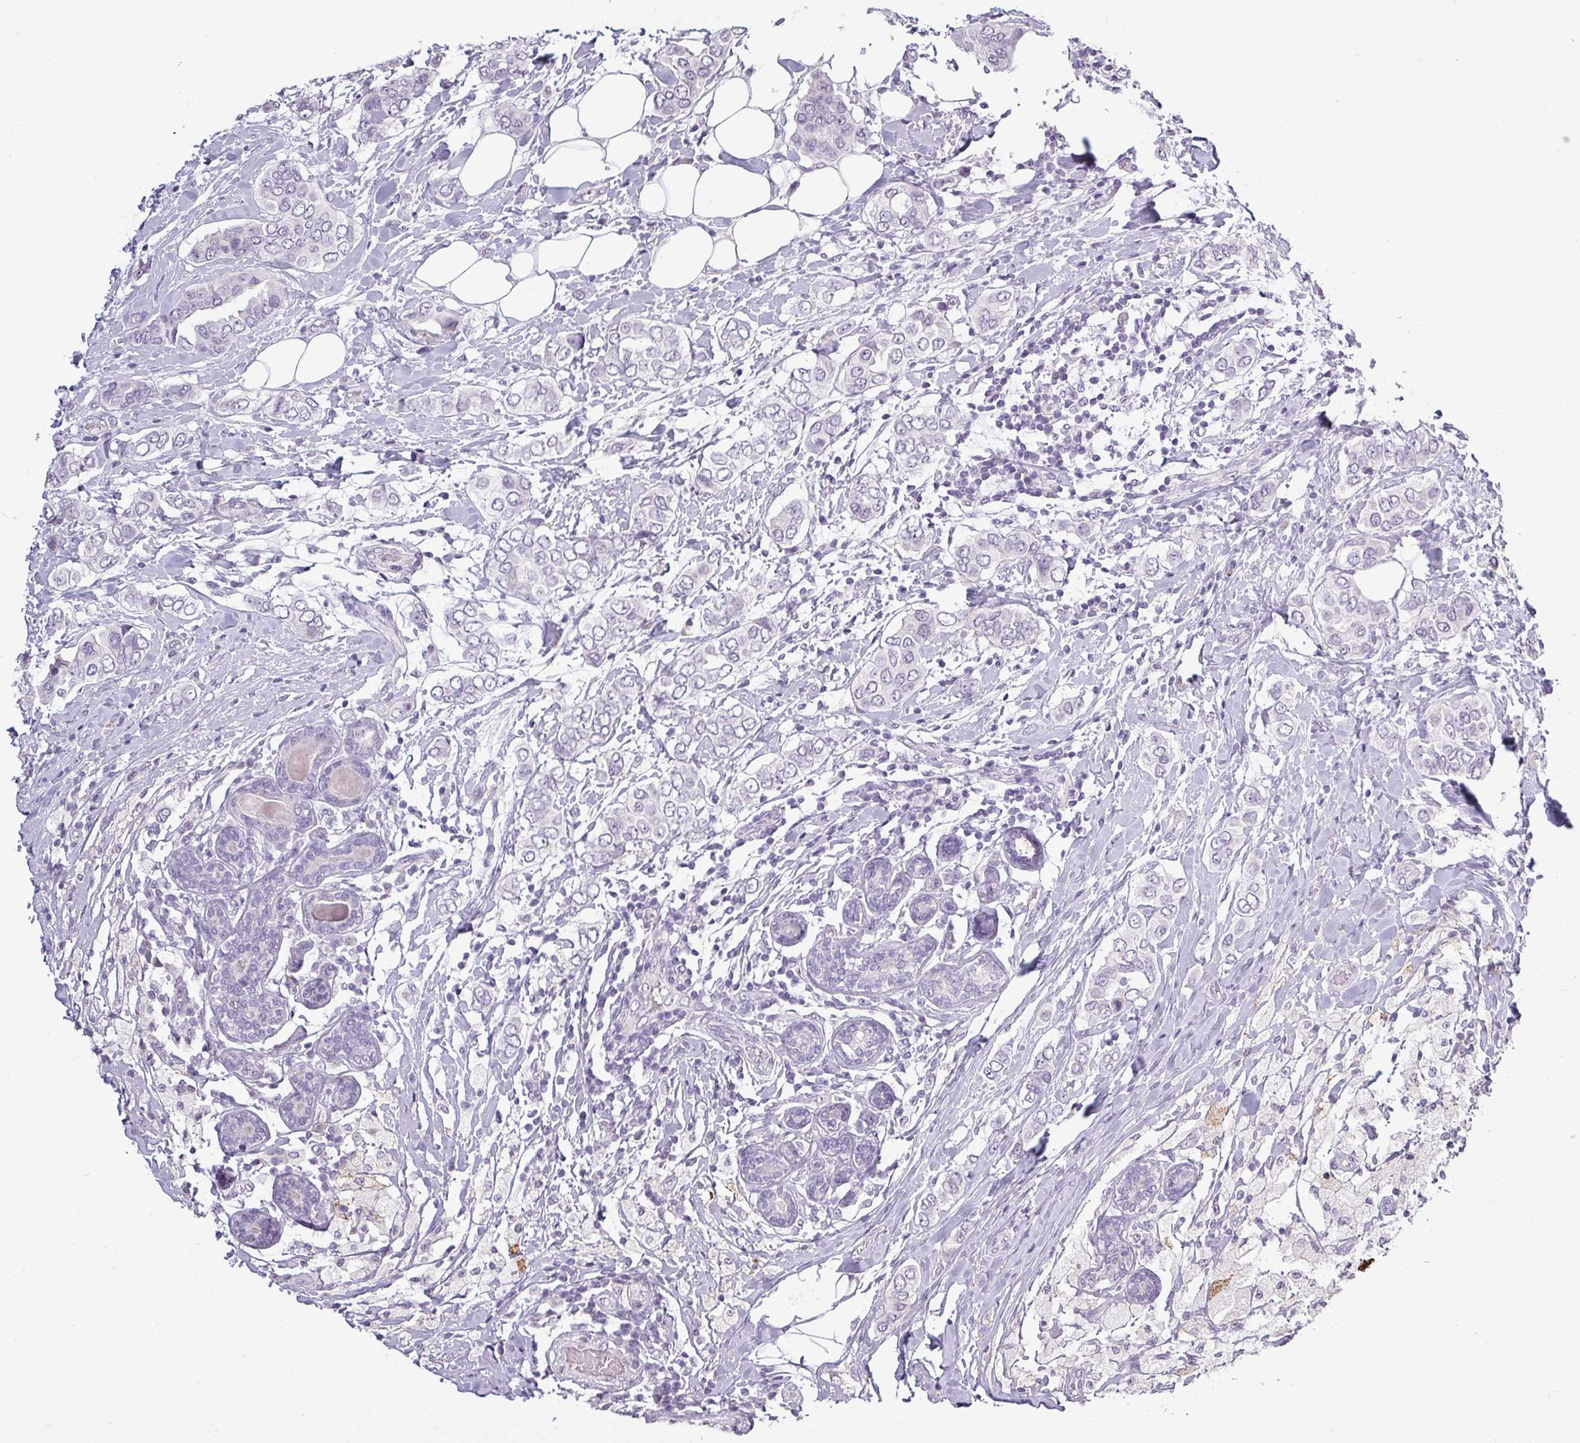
{"staining": {"intensity": "negative", "quantity": "none", "location": "none"}, "tissue": "breast cancer", "cell_type": "Tumor cells", "image_type": "cancer", "snomed": [{"axis": "morphology", "description": "Lobular carcinoma"}, {"axis": "topography", "description": "Breast"}], "caption": "There is no significant staining in tumor cells of lobular carcinoma (breast).", "gene": "SLC26A9", "patient": {"sex": "female", "age": 51}}